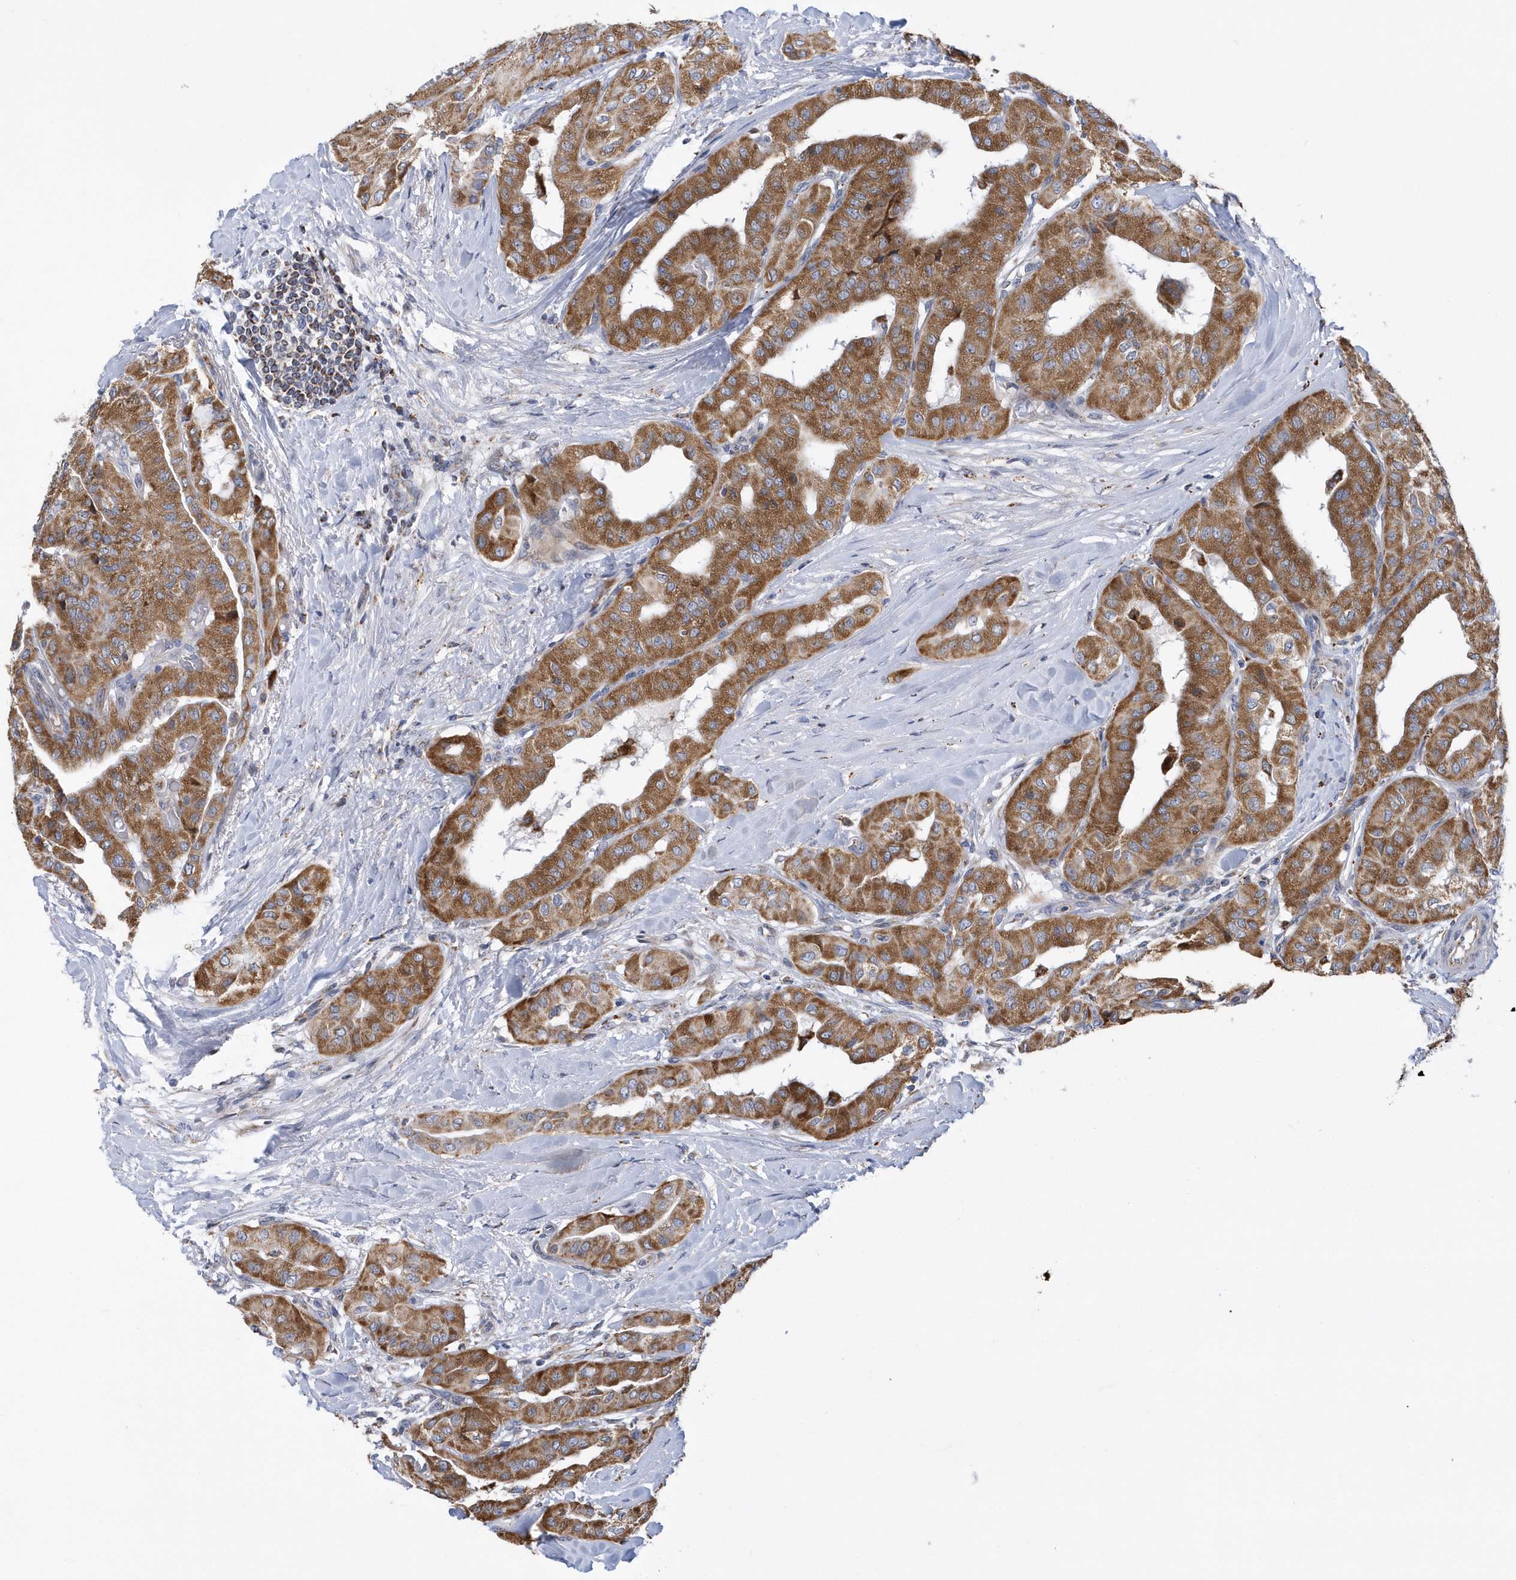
{"staining": {"intensity": "moderate", "quantity": ">75%", "location": "cytoplasmic/membranous"}, "tissue": "thyroid cancer", "cell_type": "Tumor cells", "image_type": "cancer", "snomed": [{"axis": "morphology", "description": "Papillary adenocarcinoma, NOS"}, {"axis": "topography", "description": "Thyroid gland"}], "caption": "Immunohistochemical staining of thyroid cancer shows medium levels of moderate cytoplasmic/membranous positivity in approximately >75% of tumor cells.", "gene": "VWA5B2", "patient": {"sex": "female", "age": 59}}